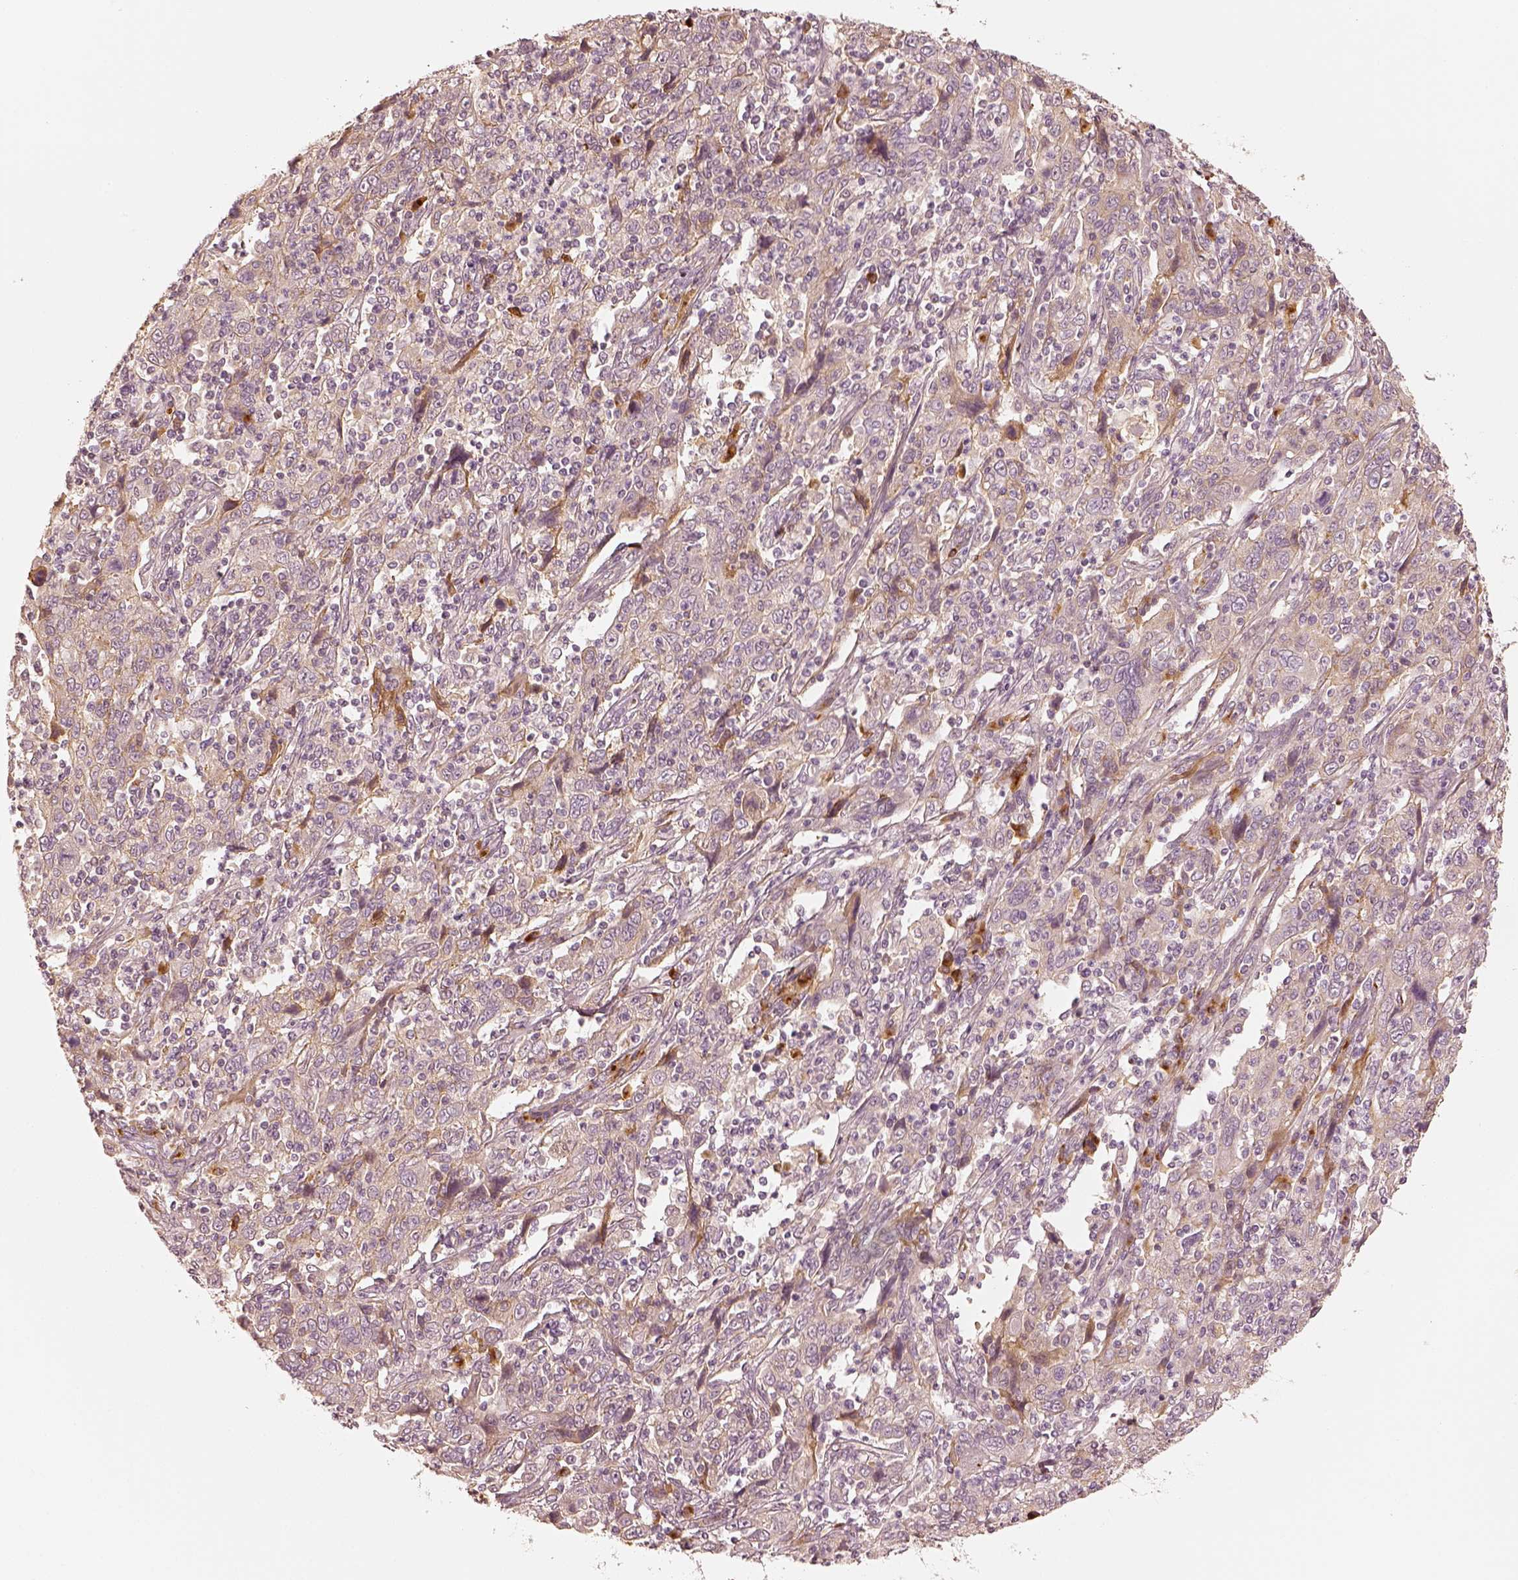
{"staining": {"intensity": "weak", "quantity": "<25%", "location": "cytoplasmic/membranous"}, "tissue": "cervical cancer", "cell_type": "Tumor cells", "image_type": "cancer", "snomed": [{"axis": "morphology", "description": "Squamous cell carcinoma, NOS"}, {"axis": "topography", "description": "Cervix"}], "caption": "Immunohistochemistry histopathology image of human cervical cancer (squamous cell carcinoma) stained for a protein (brown), which displays no expression in tumor cells.", "gene": "GORASP2", "patient": {"sex": "female", "age": 46}}